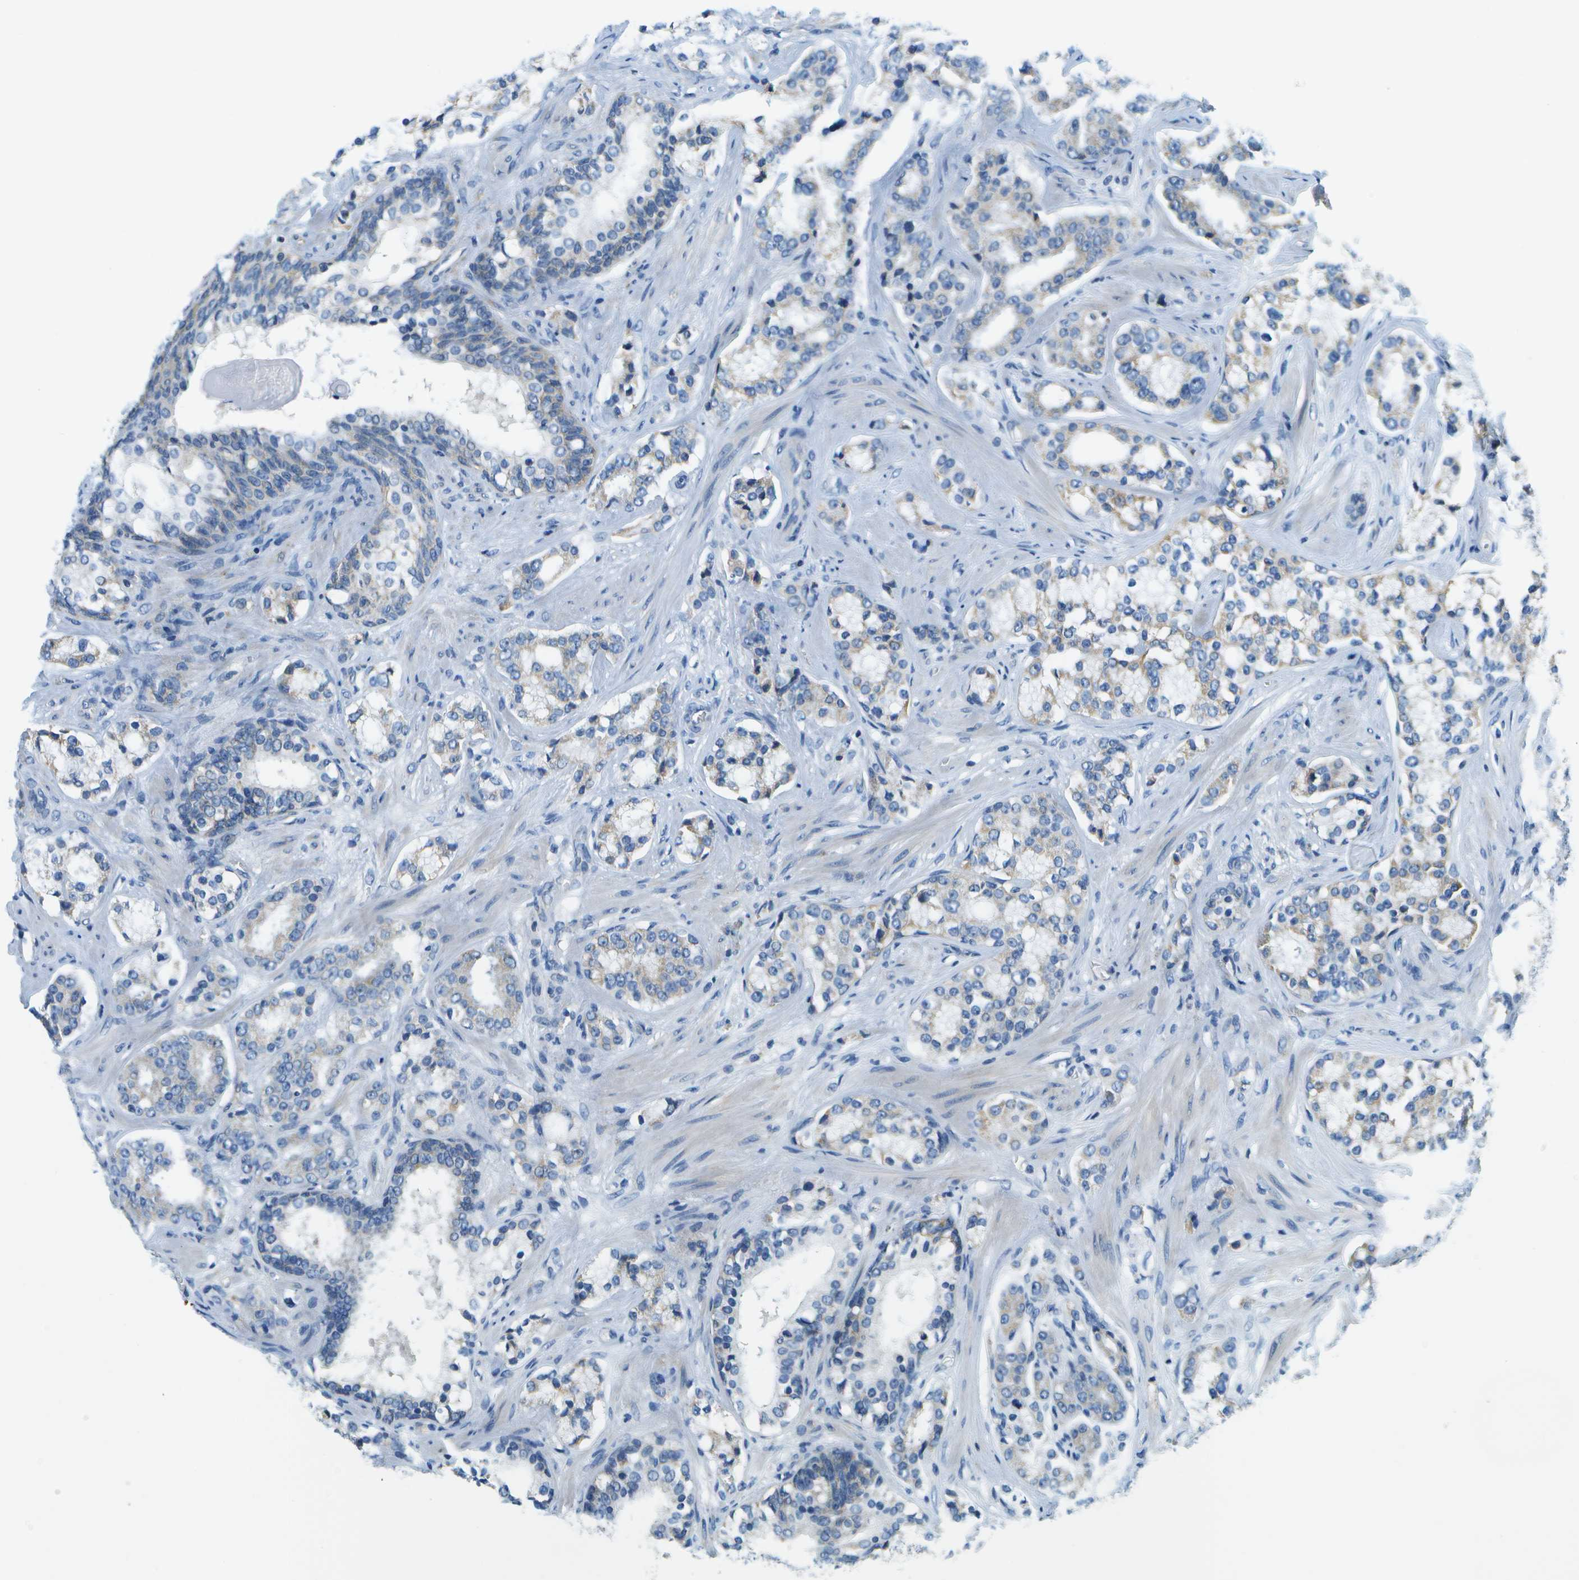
{"staining": {"intensity": "weak", "quantity": ">75%", "location": "cytoplasmic/membranous"}, "tissue": "prostate cancer", "cell_type": "Tumor cells", "image_type": "cancer", "snomed": [{"axis": "morphology", "description": "Adenocarcinoma, High grade"}, {"axis": "topography", "description": "Prostate"}], "caption": "Weak cytoplasmic/membranous expression is seen in approximately >75% of tumor cells in prostate cancer.", "gene": "PTGIS", "patient": {"sex": "male", "age": 60}}